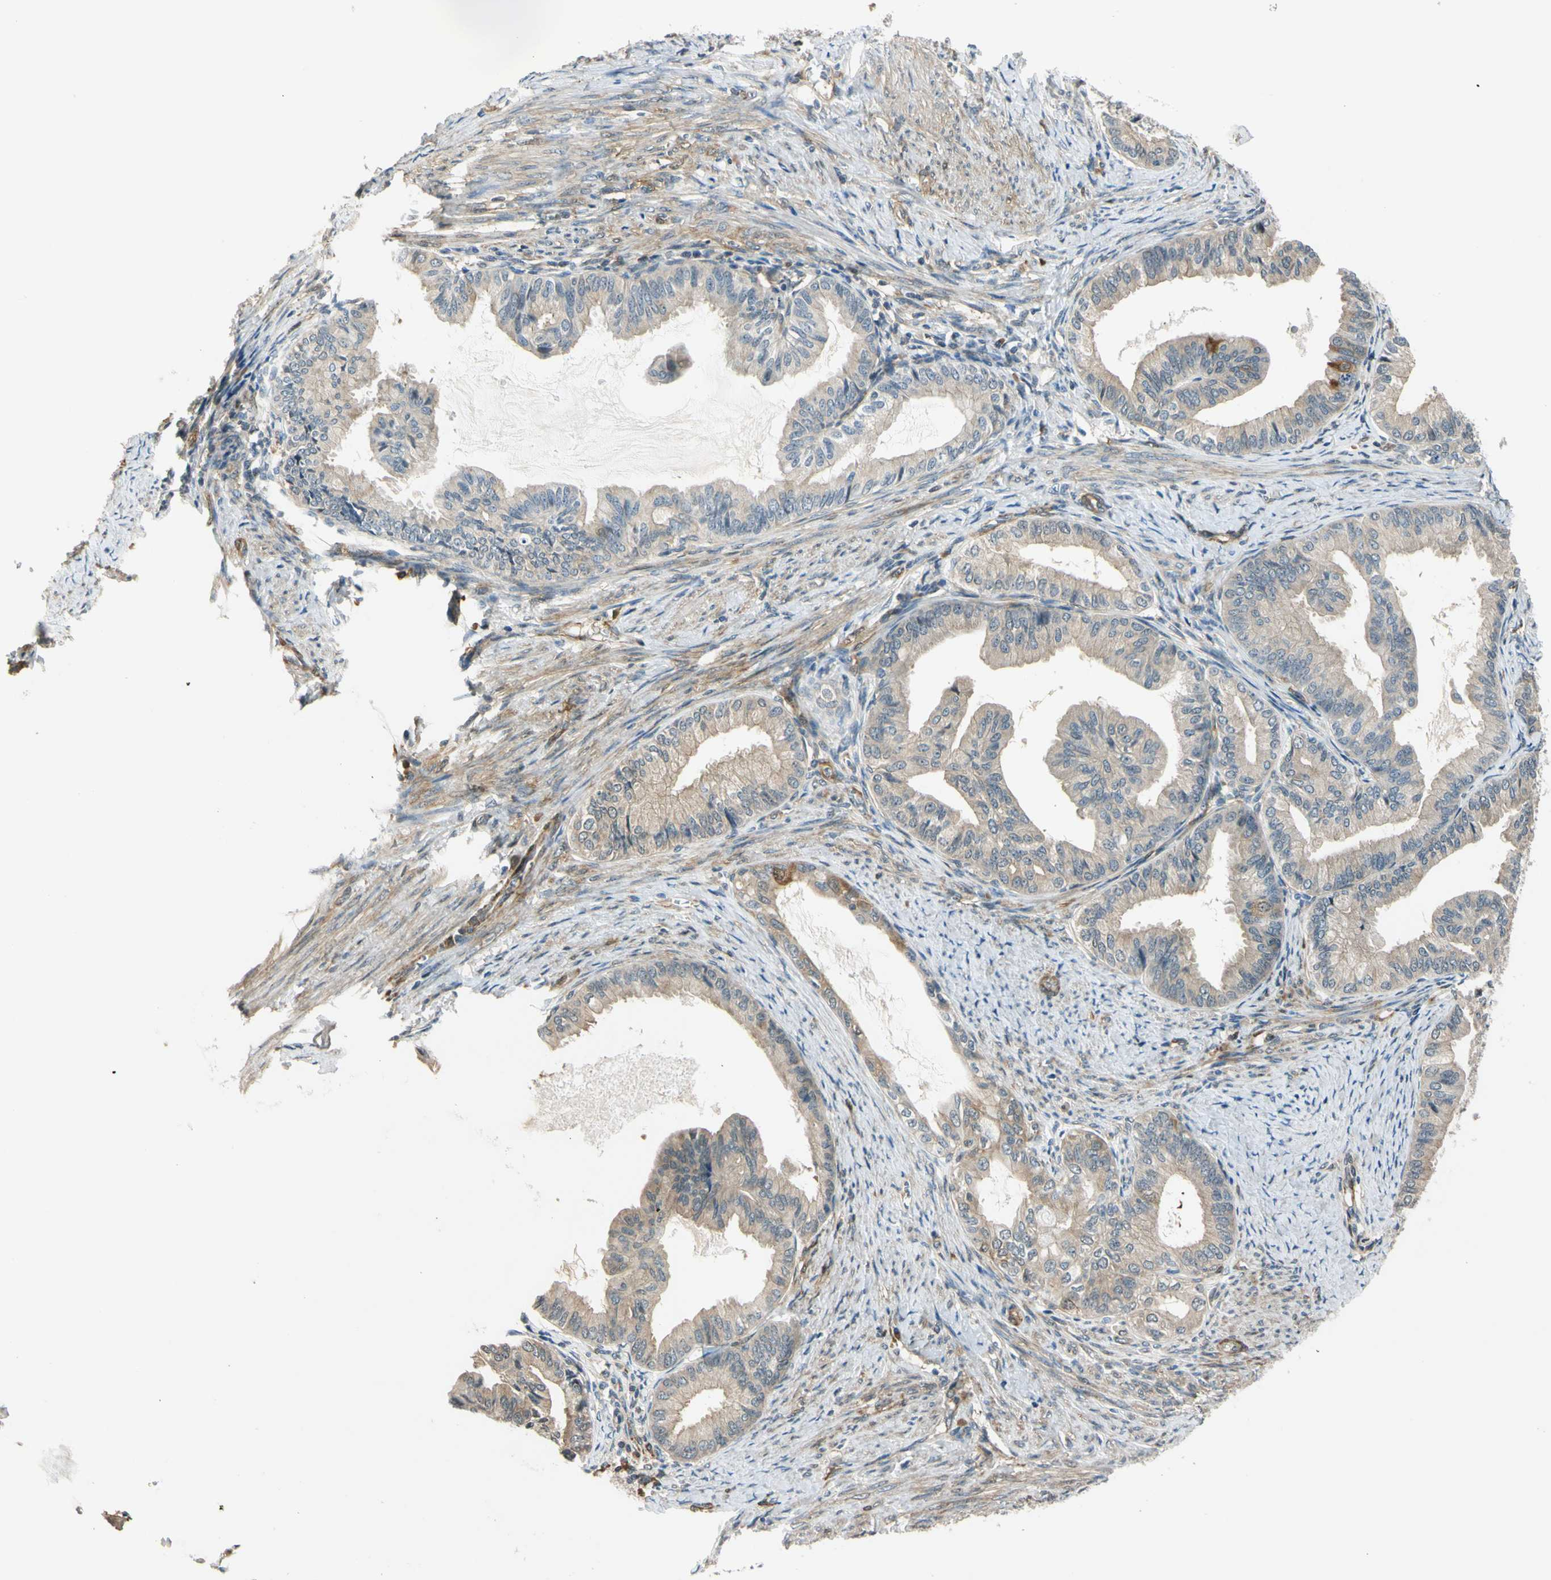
{"staining": {"intensity": "weak", "quantity": ">75%", "location": "cytoplasmic/membranous"}, "tissue": "endometrial cancer", "cell_type": "Tumor cells", "image_type": "cancer", "snomed": [{"axis": "morphology", "description": "Adenocarcinoma, NOS"}, {"axis": "topography", "description": "Endometrium"}], "caption": "Immunohistochemistry (IHC) of endometrial cancer (adenocarcinoma) exhibits low levels of weak cytoplasmic/membranous positivity in about >75% of tumor cells.", "gene": "RASGRF1", "patient": {"sex": "female", "age": 86}}